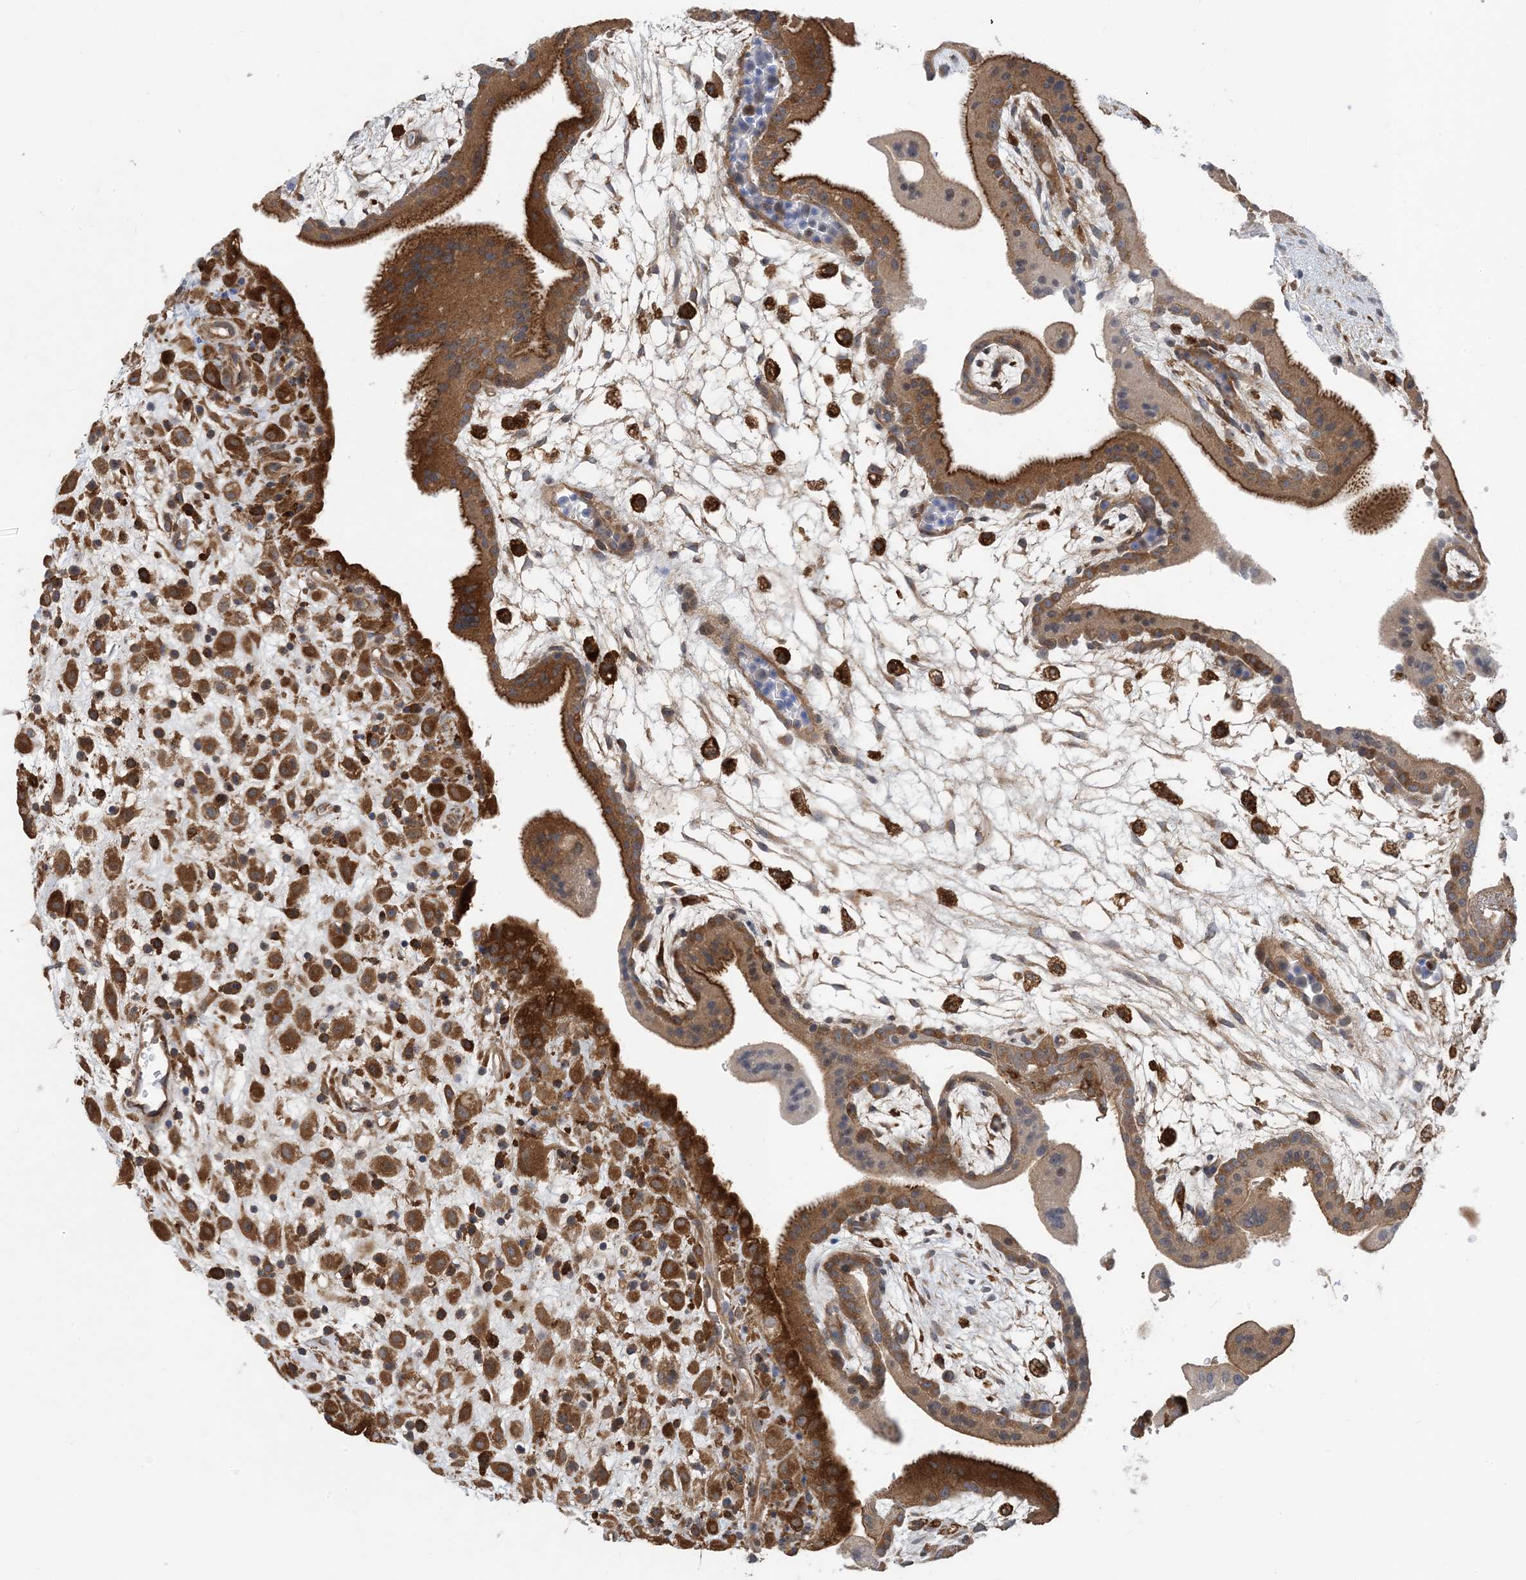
{"staining": {"intensity": "moderate", "quantity": ">75%", "location": "cytoplasmic/membranous"}, "tissue": "placenta", "cell_type": "Decidual cells", "image_type": "normal", "snomed": [{"axis": "morphology", "description": "Normal tissue, NOS"}, {"axis": "topography", "description": "Placenta"}], "caption": "Placenta stained with DAB (3,3'-diaminobenzidine) immunohistochemistry (IHC) exhibits medium levels of moderate cytoplasmic/membranous positivity in approximately >75% of decidual cells. The protein is stained brown, and the nuclei are stained in blue (DAB IHC with brightfield microscopy, high magnification).", "gene": "HS1BP3", "patient": {"sex": "female", "age": 35}}